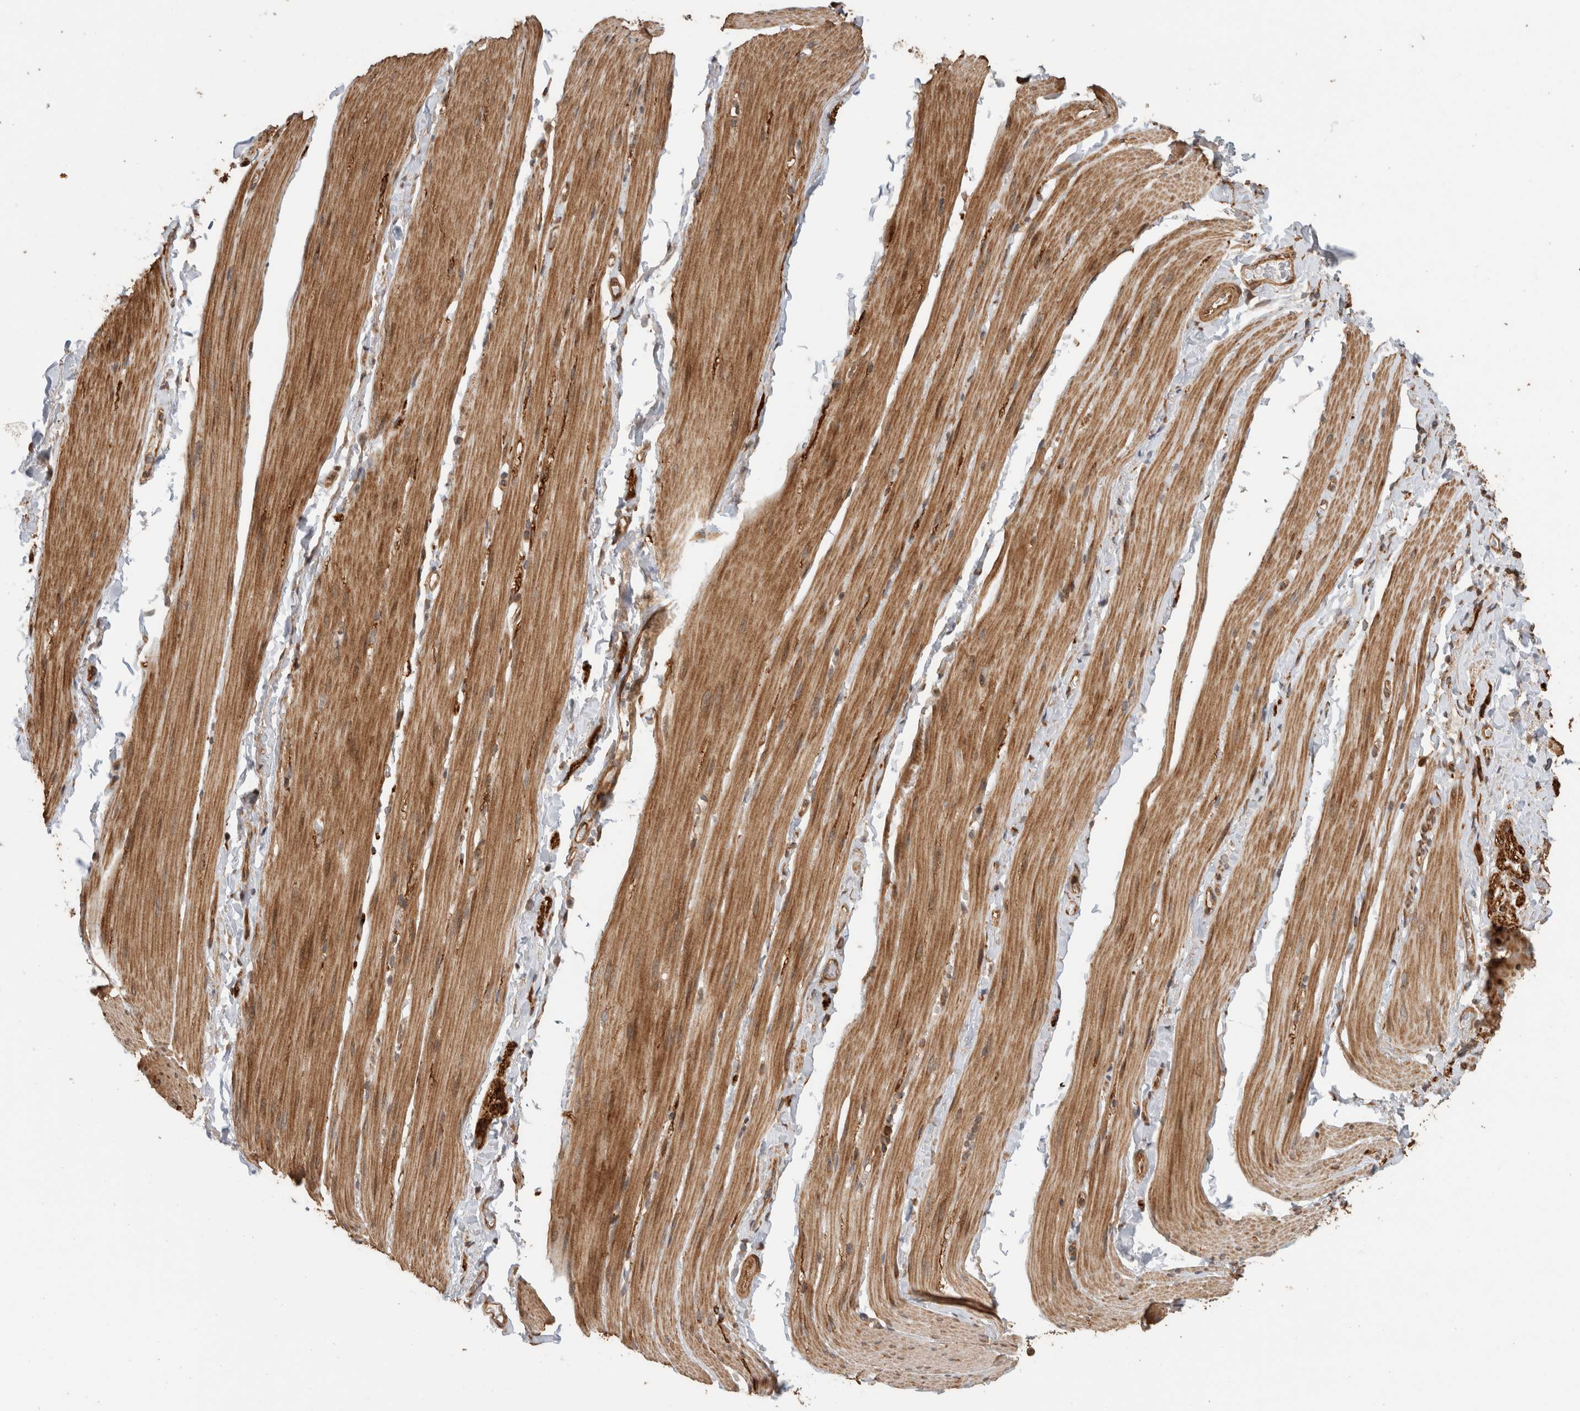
{"staining": {"intensity": "moderate", "quantity": ">75%", "location": "cytoplasmic/membranous"}, "tissue": "smooth muscle", "cell_type": "Smooth muscle cells", "image_type": "normal", "snomed": [{"axis": "morphology", "description": "Normal tissue, NOS"}, {"axis": "topography", "description": "Smooth muscle"}, {"axis": "topography", "description": "Small intestine"}], "caption": "The micrograph shows staining of benign smooth muscle, revealing moderate cytoplasmic/membranous protein expression (brown color) within smooth muscle cells. Immunohistochemistry stains the protein in brown and the nuclei are stained blue.", "gene": "PCDHB15", "patient": {"sex": "female", "age": 84}}